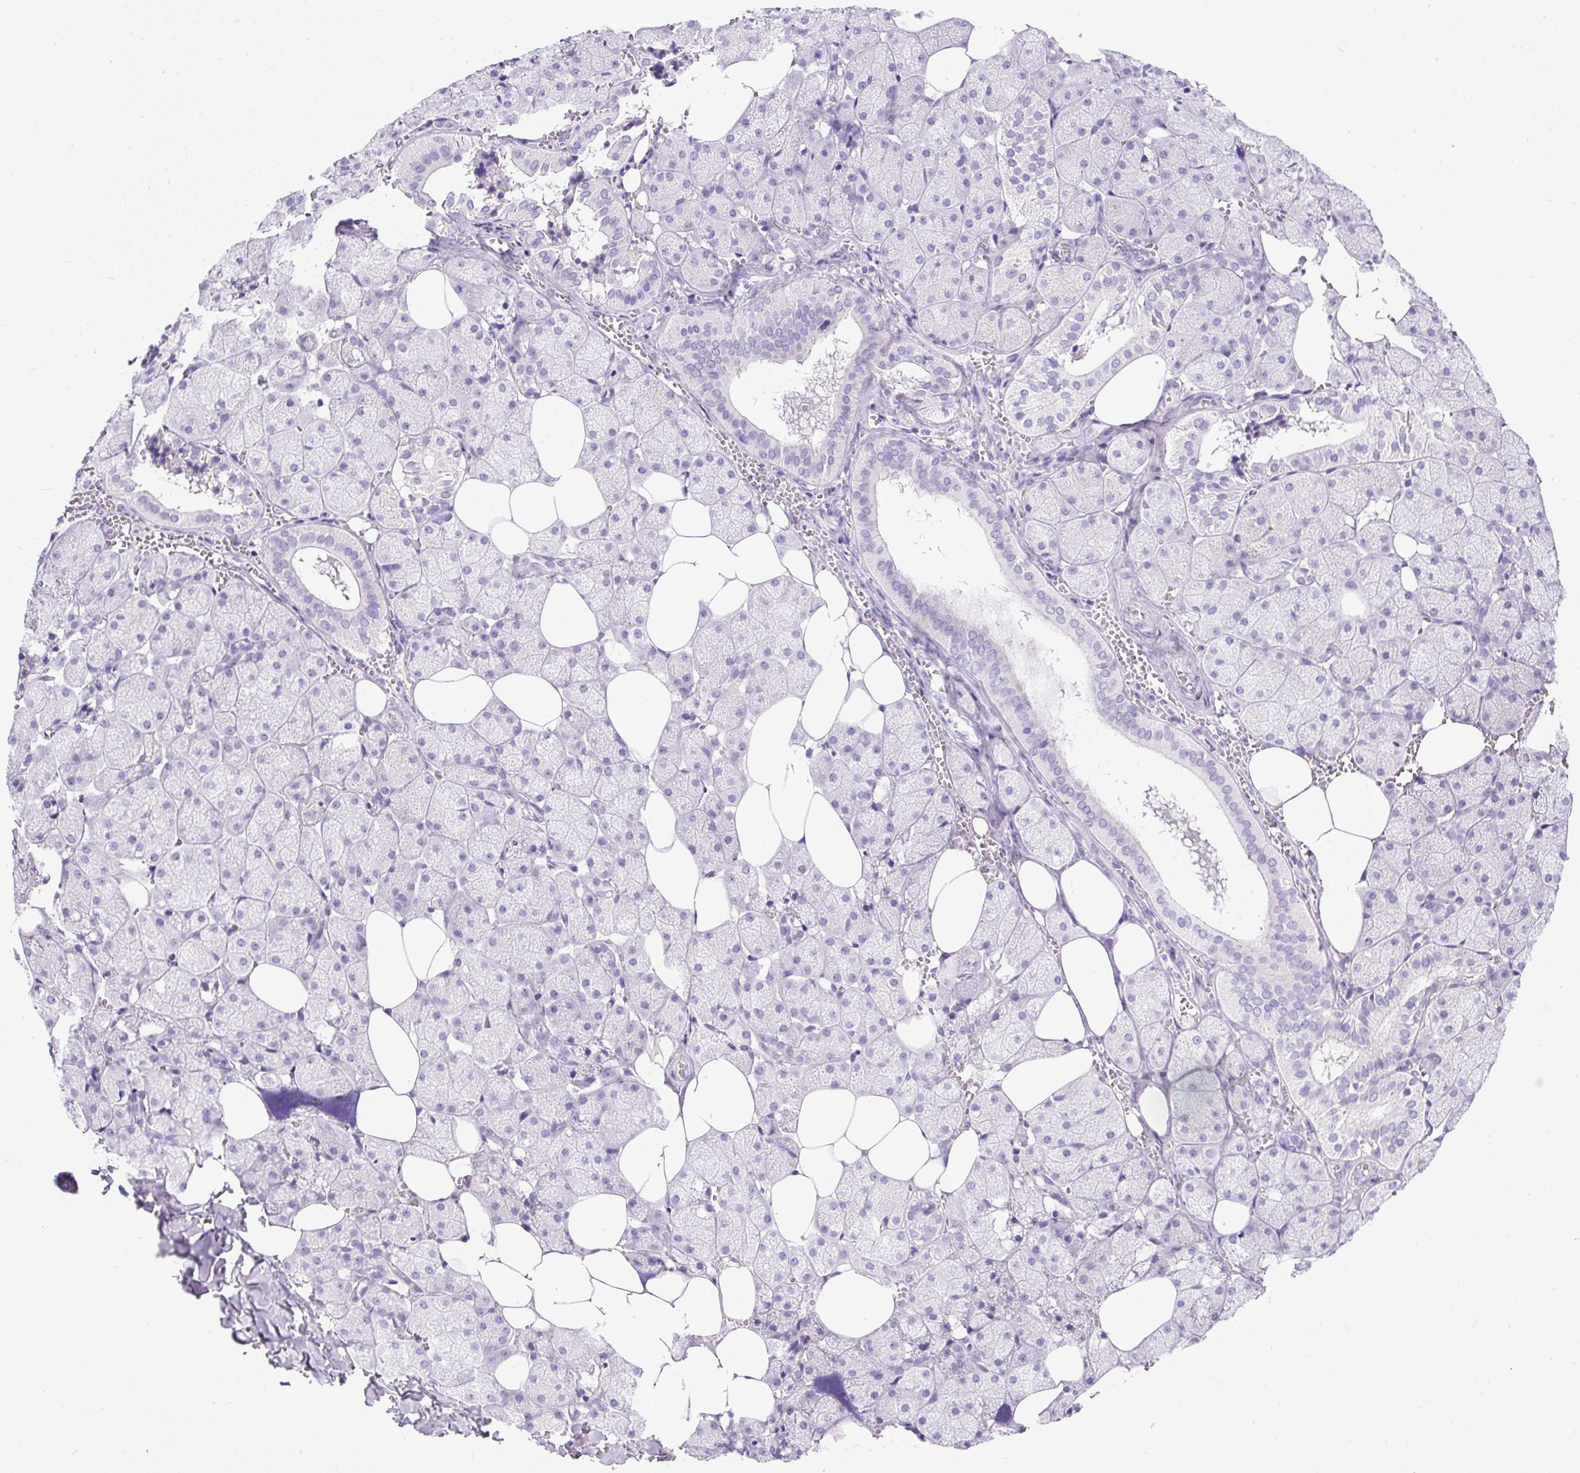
{"staining": {"intensity": "negative", "quantity": "none", "location": "none"}, "tissue": "salivary gland", "cell_type": "Glandular cells", "image_type": "normal", "snomed": [{"axis": "morphology", "description": "Normal tissue, NOS"}, {"axis": "topography", "description": "Salivary gland"}, {"axis": "topography", "description": "Peripheral nerve tissue"}], "caption": "This is an immunohistochemistry (IHC) micrograph of benign human salivary gland. There is no positivity in glandular cells.", "gene": "UPP1", "patient": {"sex": "male", "age": 38}}